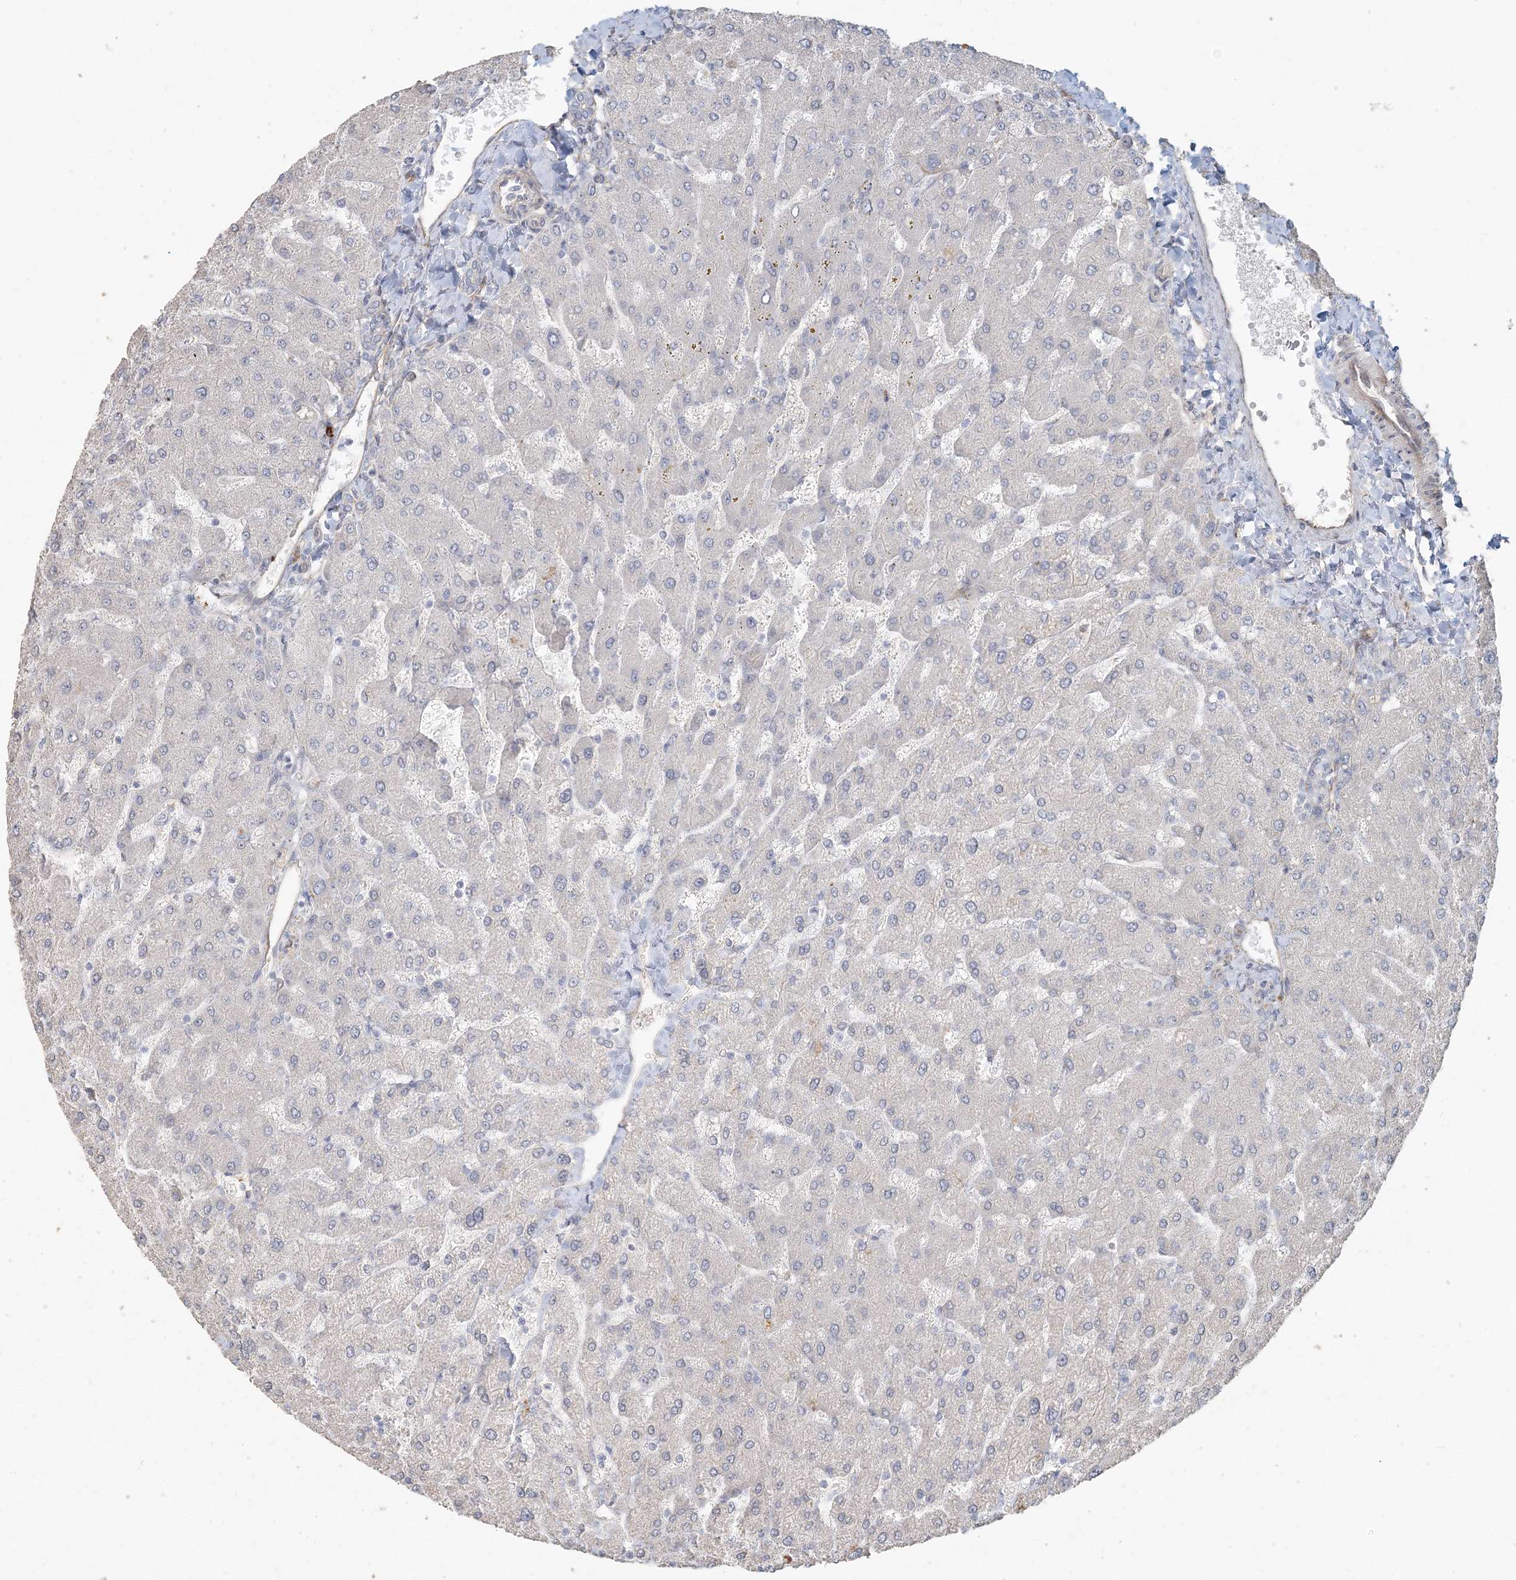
{"staining": {"intensity": "negative", "quantity": "none", "location": "none"}, "tissue": "liver", "cell_type": "Cholangiocytes", "image_type": "normal", "snomed": [{"axis": "morphology", "description": "Normal tissue, NOS"}, {"axis": "topography", "description": "Liver"}], "caption": "High magnification brightfield microscopy of benign liver stained with DAB (3,3'-diaminobenzidine) (brown) and counterstained with hematoxylin (blue): cholangiocytes show no significant positivity. Brightfield microscopy of IHC stained with DAB (3,3'-diaminobenzidine) (brown) and hematoxylin (blue), captured at high magnification.", "gene": "RNF145", "patient": {"sex": "male", "age": 55}}